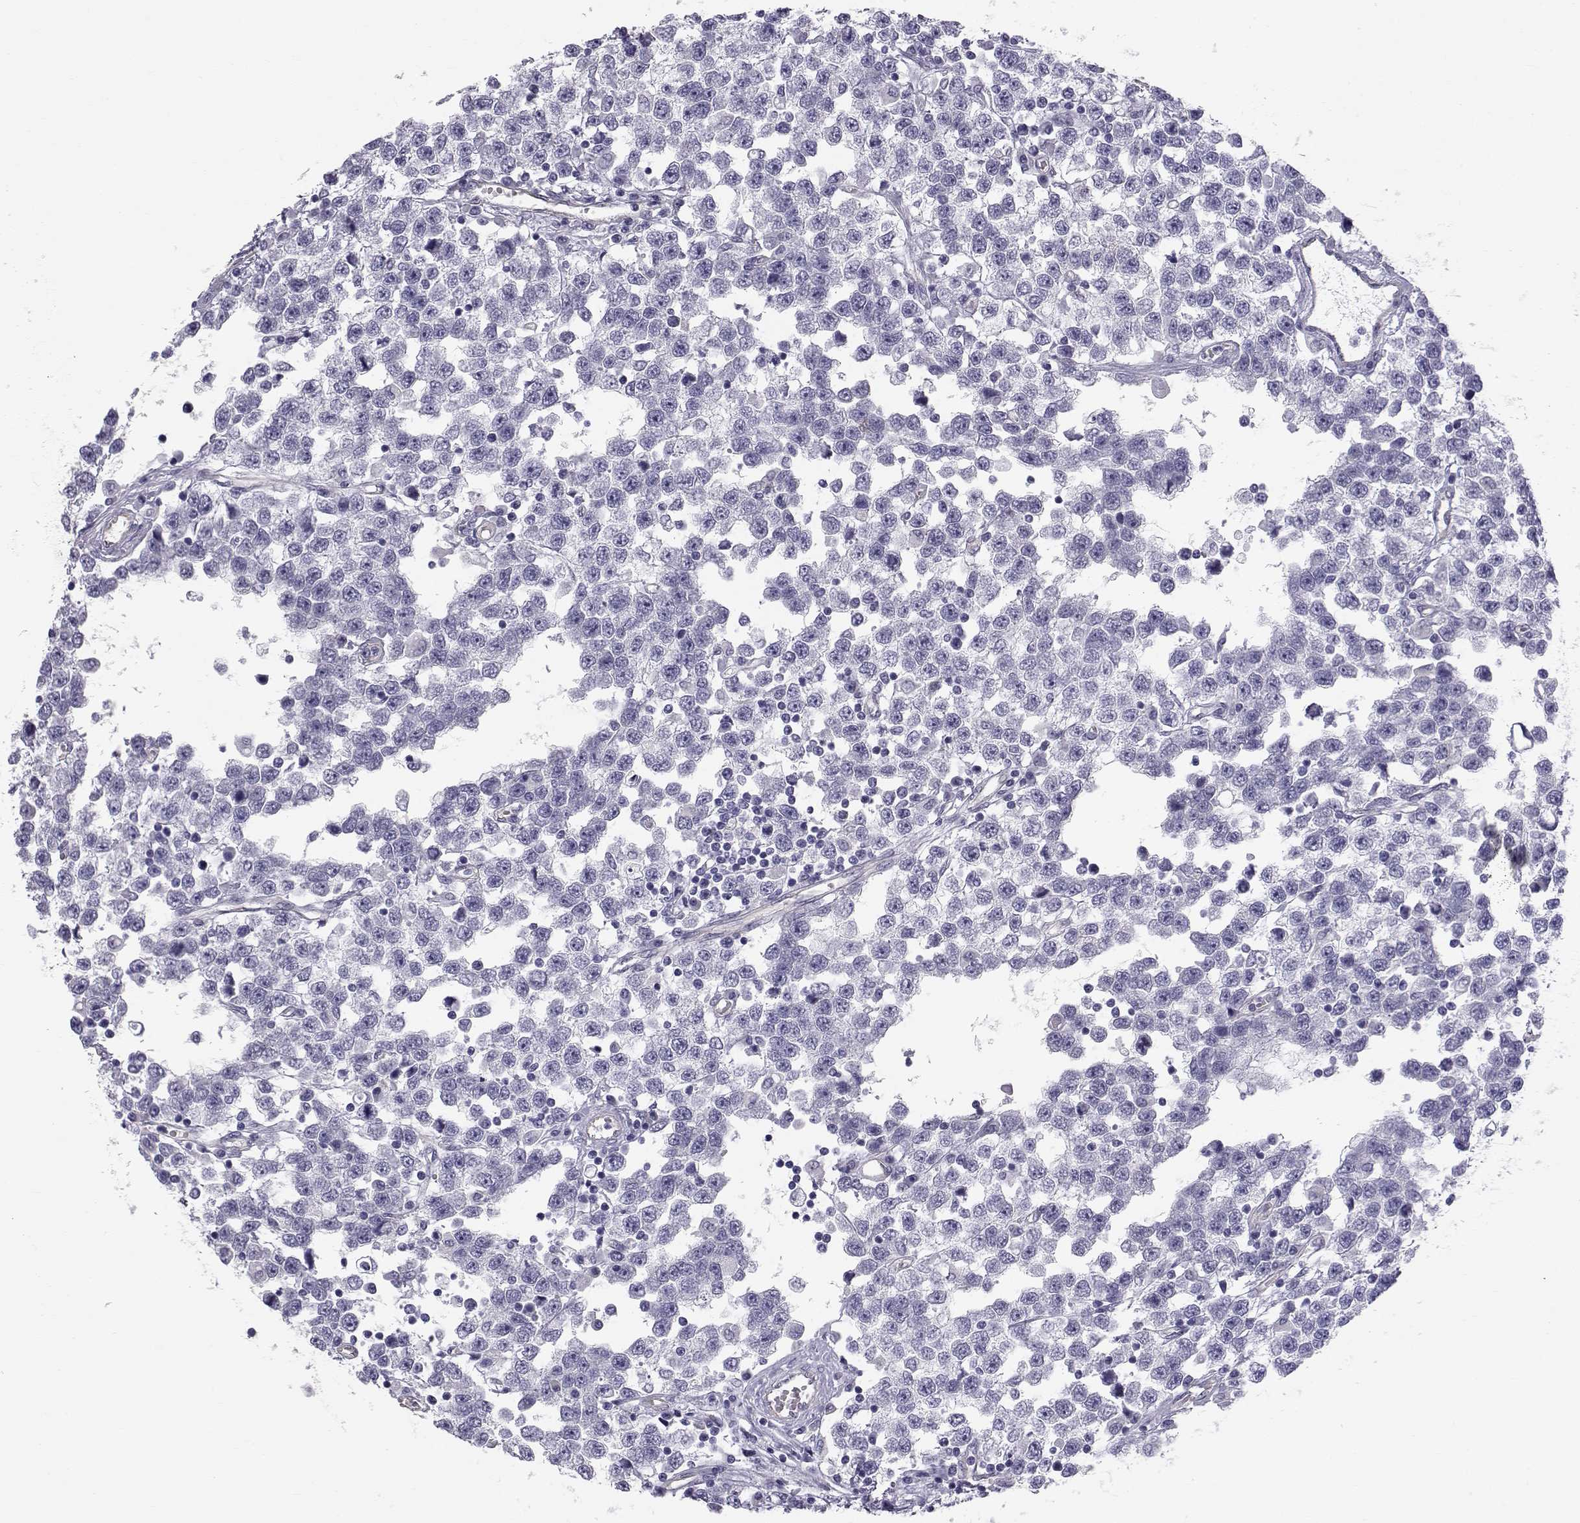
{"staining": {"intensity": "negative", "quantity": "none", "location": "none"}, "tissue": "testis cancer", "cell_type": "Tumor cells", "image_type": "cancer", "snomed": [{"axis": "morphology", "description": "Seminoma, NOS"}, {"axis": "topography", "description": "Testis"}], "caption": "High magnification brightfield microscopy of seminoma (testis) stained with DAB (3,3'-diaminobenzidine) (brown) and counterstained with hematoxylin (blue): tumor cells show no significant positivity.", "gene": "RNASE12", "patient": {"sex": "male", "age": 34}}